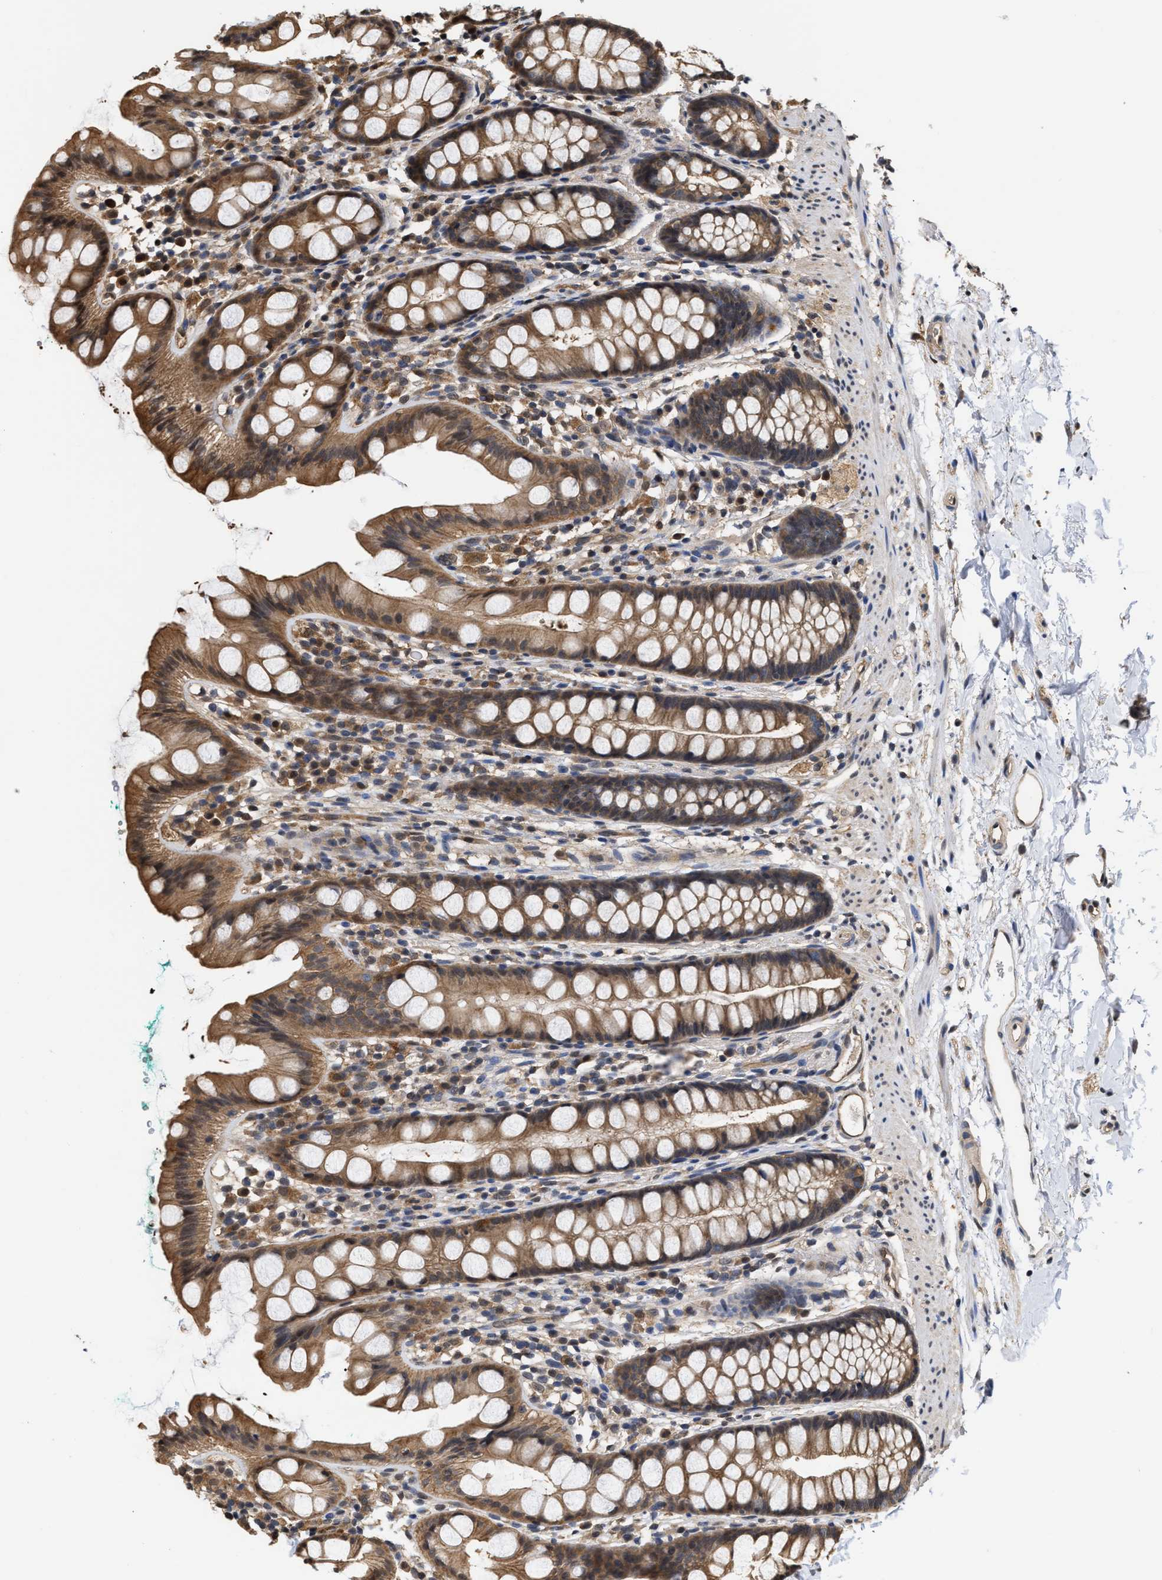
{"staining": {"intensity": "moderate", "quantity": ">75%", "location": "cytoplasmic/membranous,nuclear"}, "tissue": "rectum", "cell_type": "Glandular cells", "image_type": "normal", "snomed": [{"axis": "morphology", "description": "Normal tissue, NOS"}, {"axis": "topography", "description": "Rectum"}], "caption": "Immunohistochemical staining of benign human rectum exhibits moderate cytoplasmic/membranous,nuclear protein positivity in approximately >75% of glandular cells.", "gene": "SCAI", "patient": {"sex": "female", "age": 65}}